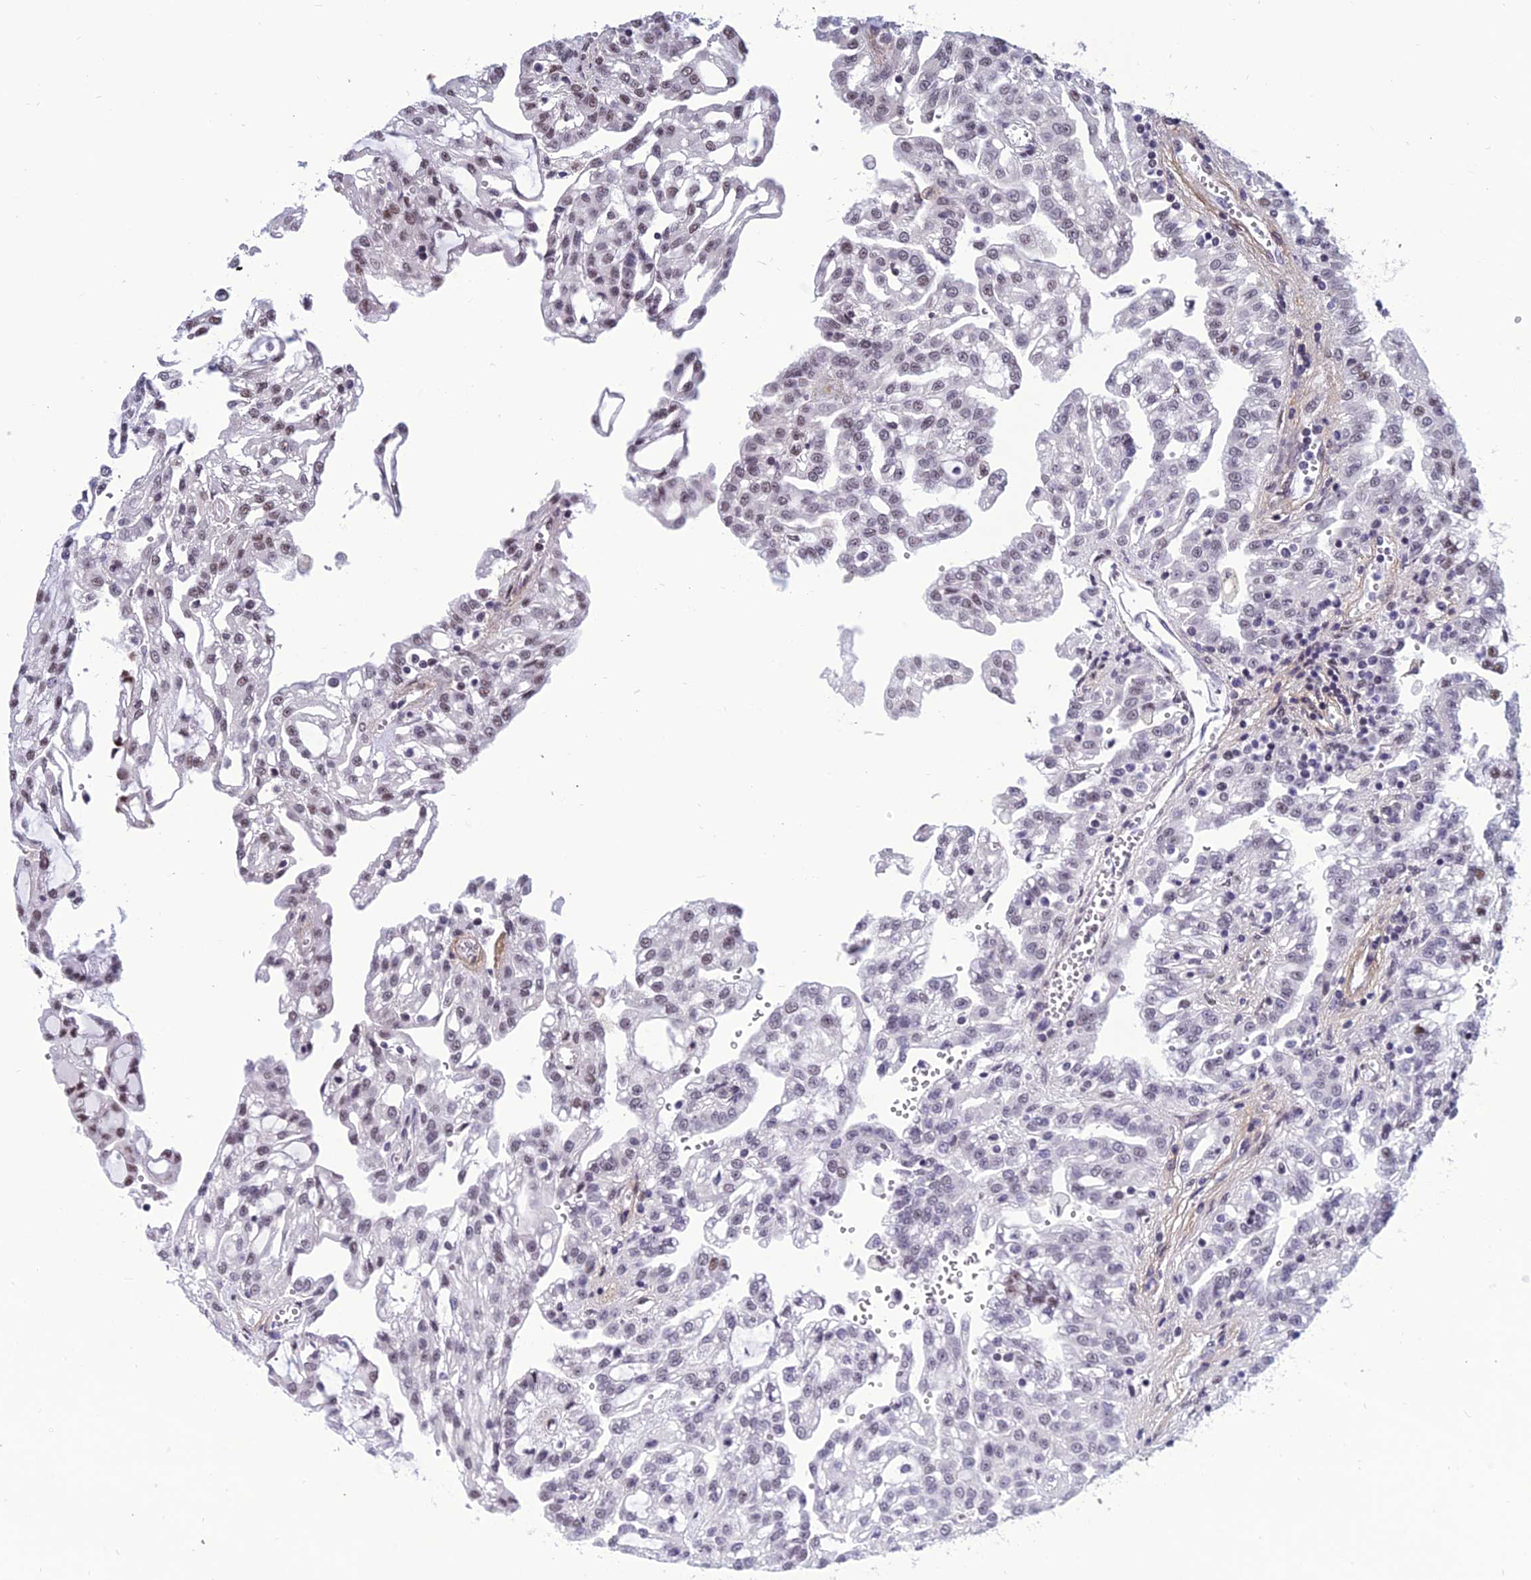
{"staining": {"intensity": "negative", "quantity": "none", "location": "none"}, "tissue": "renal cancer", "cell_type": "Tumor cells", "image_type": "cancer", "snomed": [{"axis": "morphology", "description": "Adenocarcinoma, NOS"}, {"axis": "topography", "description": "Kidney"}], "caption": "IHC micrograph of neoplastic tissue: renal cancer (adenocarcinoma) stained with DAB (3,3'-diaminobenzidine) reveals no significant protein positivity in tumor cells. (DAB (3,3'-diaminobenzidine) immunohistochemistry (IHC) with hematoxylin counter stain).", "gene": "RSRC1", "patient": {"sex": "male", "age": 63}}